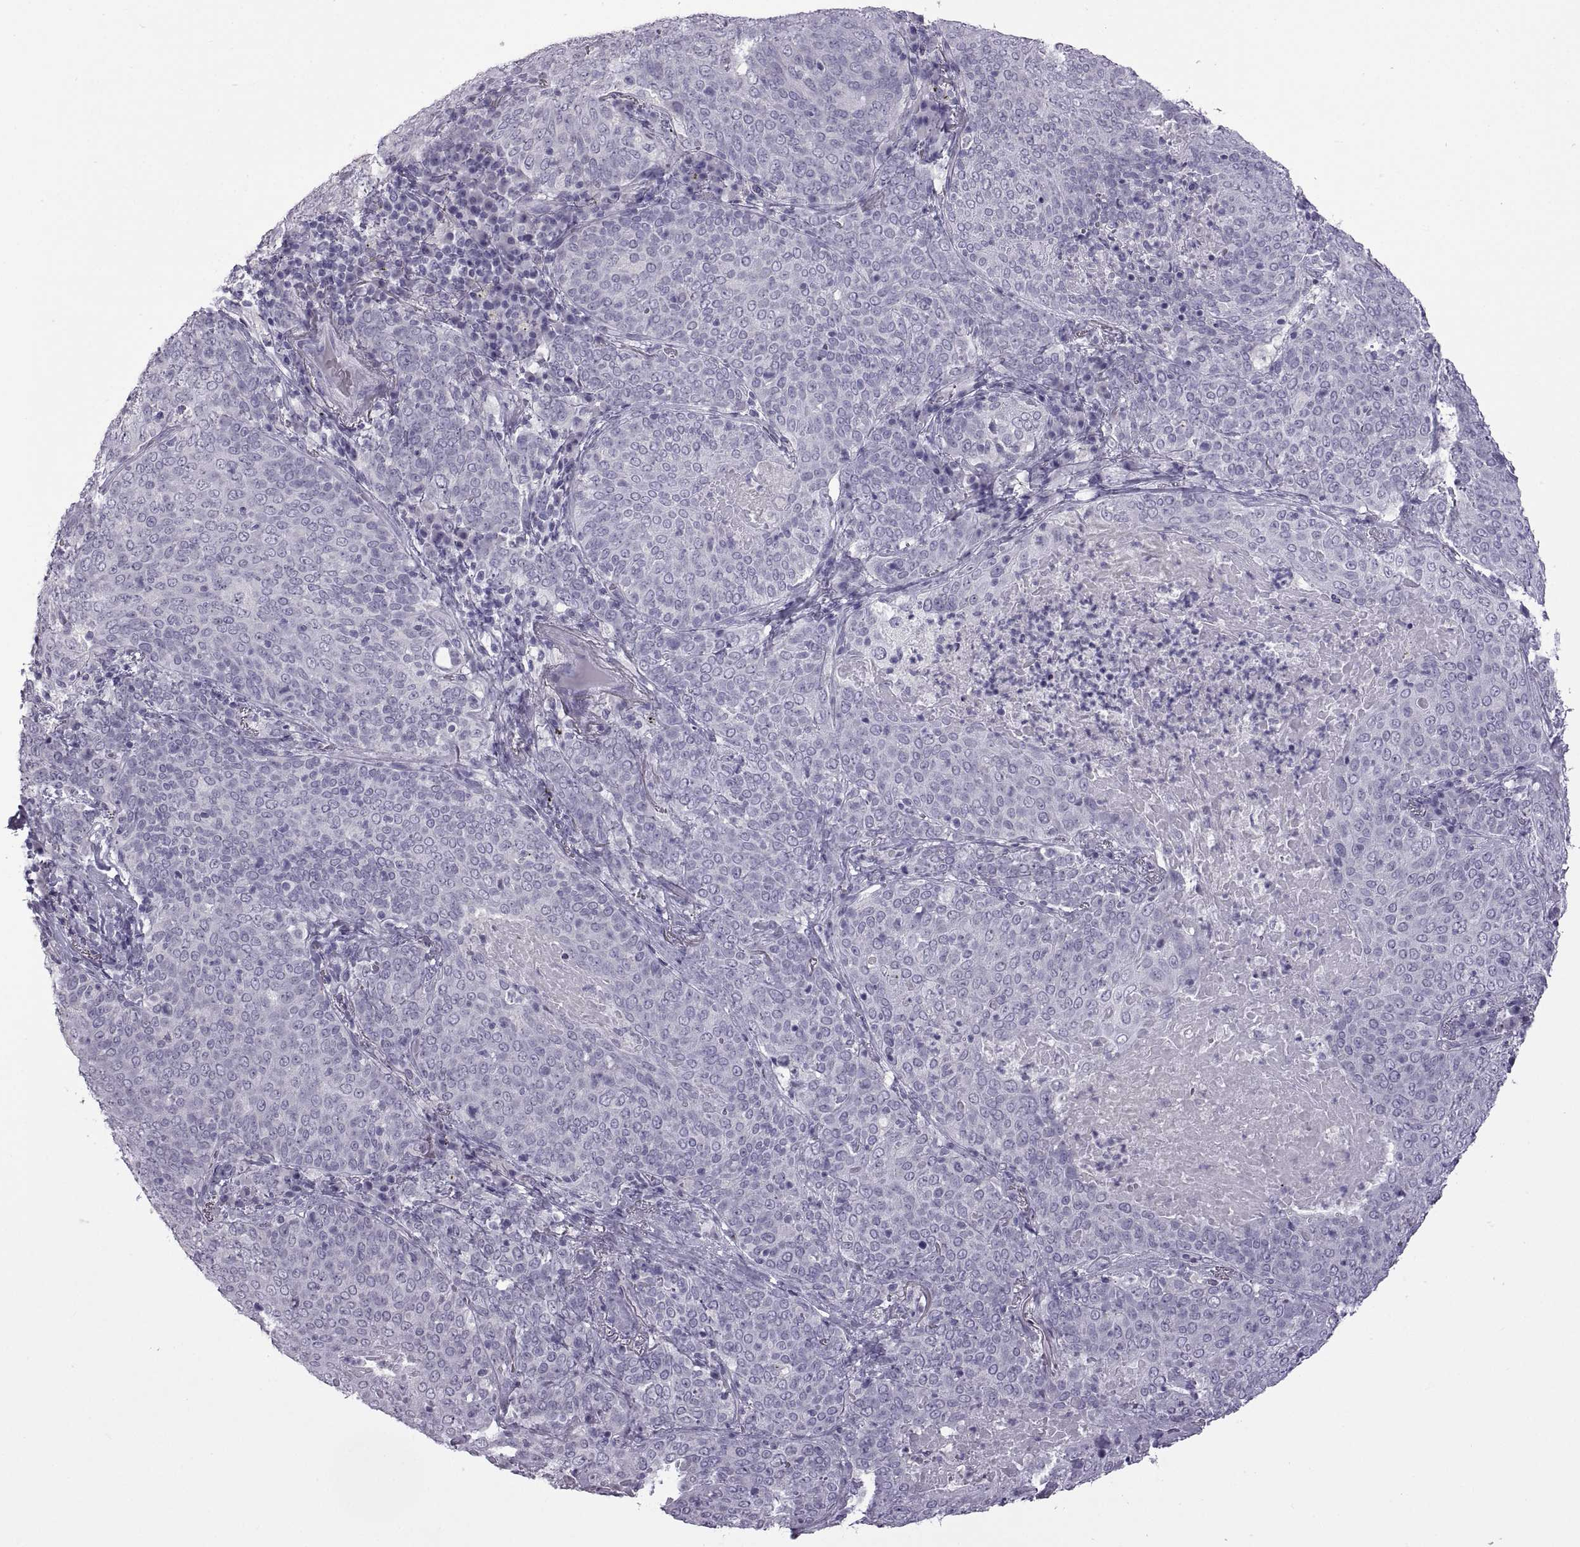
{"staining": {"intensity": "negative", "quantity": "none", "location": "none"}, "tissue": "lung cancer", "cell_type": "Tumor cells", "image_type": "cancer", "snomed": [{"axis": "morphology", "description": "Squamous cell carcinoma, NOS"}, {"axis": "topography", "description": "Lung"}], "caption": "High power microscopy histopathology image of an immunohistochemistry histopathology image of squamous cell carcinoma (lung), revealing no significant staining in tumor cells.", "gene": "RDM1", "patient": {"sex": "male", "age": 82}}